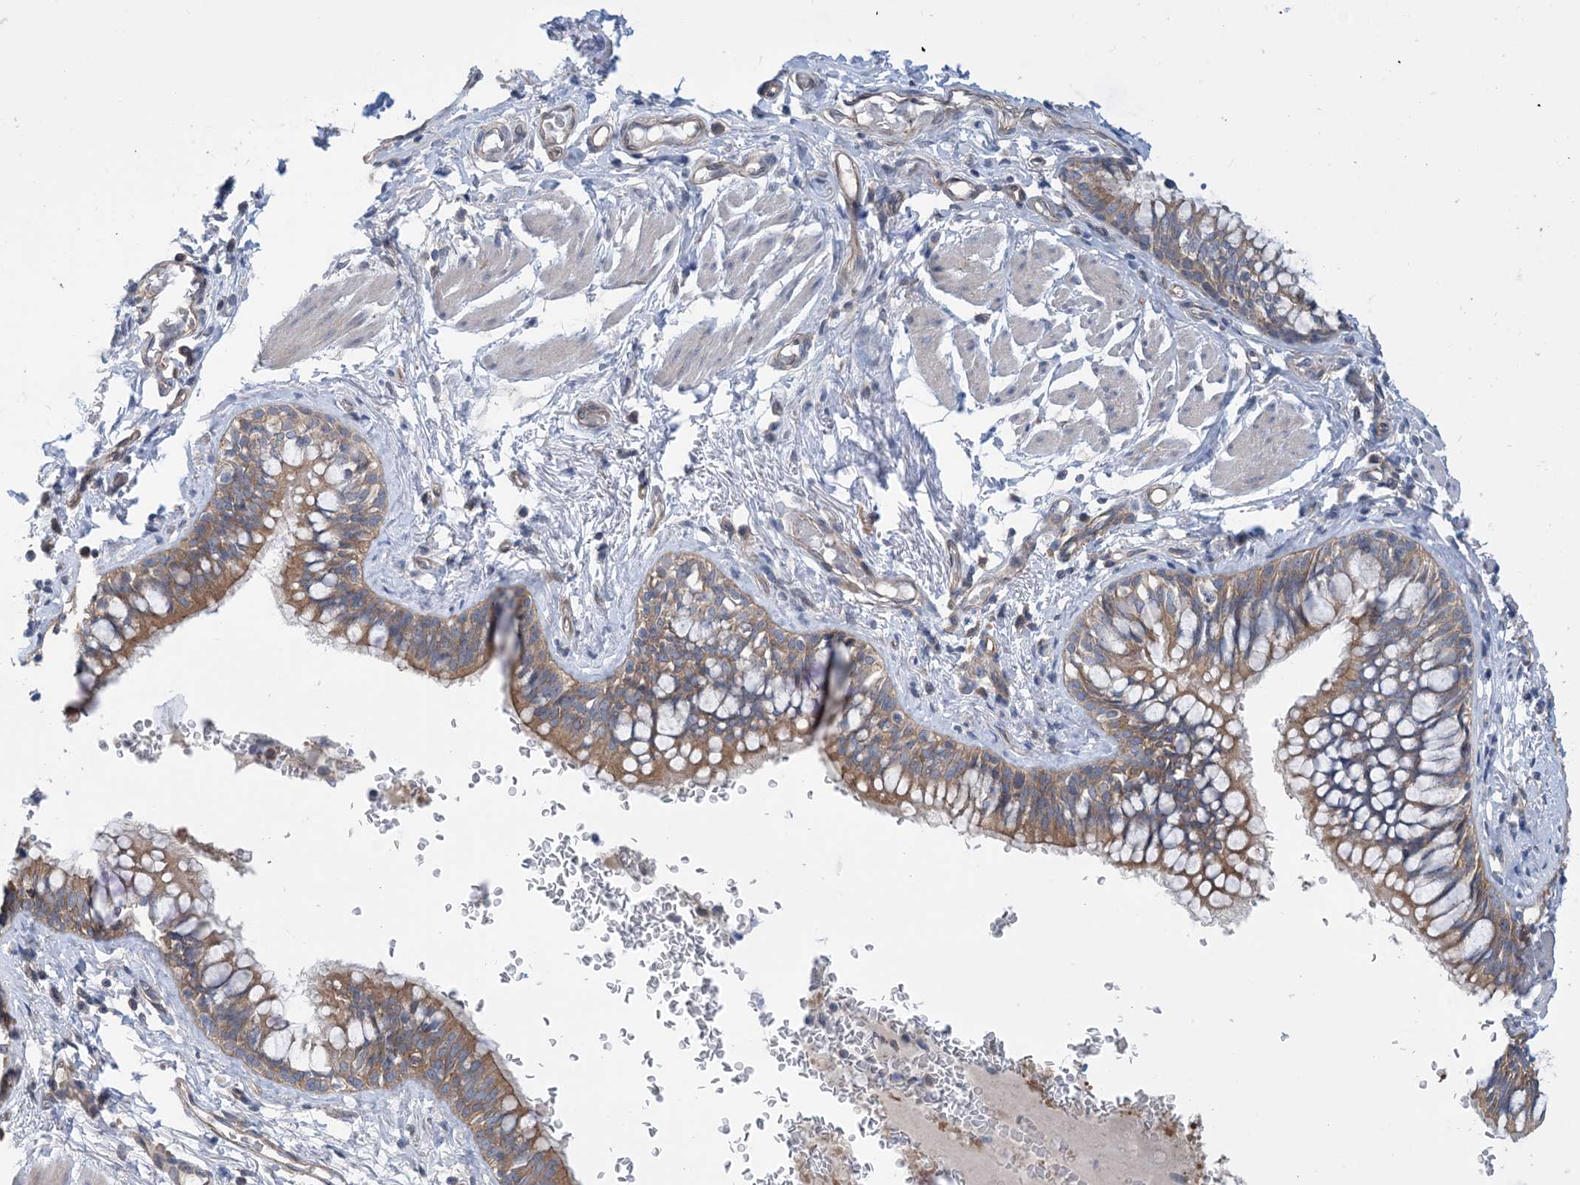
{"staining": {"intensity": "moderate", "quantity": ">75%", "location": "cytoplasmic/membranous"}, "tissue": "bronchus", "cell_type": "Respiratory epithelial cells", "image_type": "normal", "snomed": [{"axis": "morphology", "description": "Normal tissue, NOS"}, {"axis": "topography", "description": "Cartilage tissue"}, {"axis": "topography", "description": "Bronchus"}], "caption": "The image exhibits staining of unremarkable bronchus, revealing moderate cytoplasmic/membranous protein staining (brown color) within respiratory epithelial cells.", "gene": "EHBP1", "patient": {"sex": "female", "age": 36}}